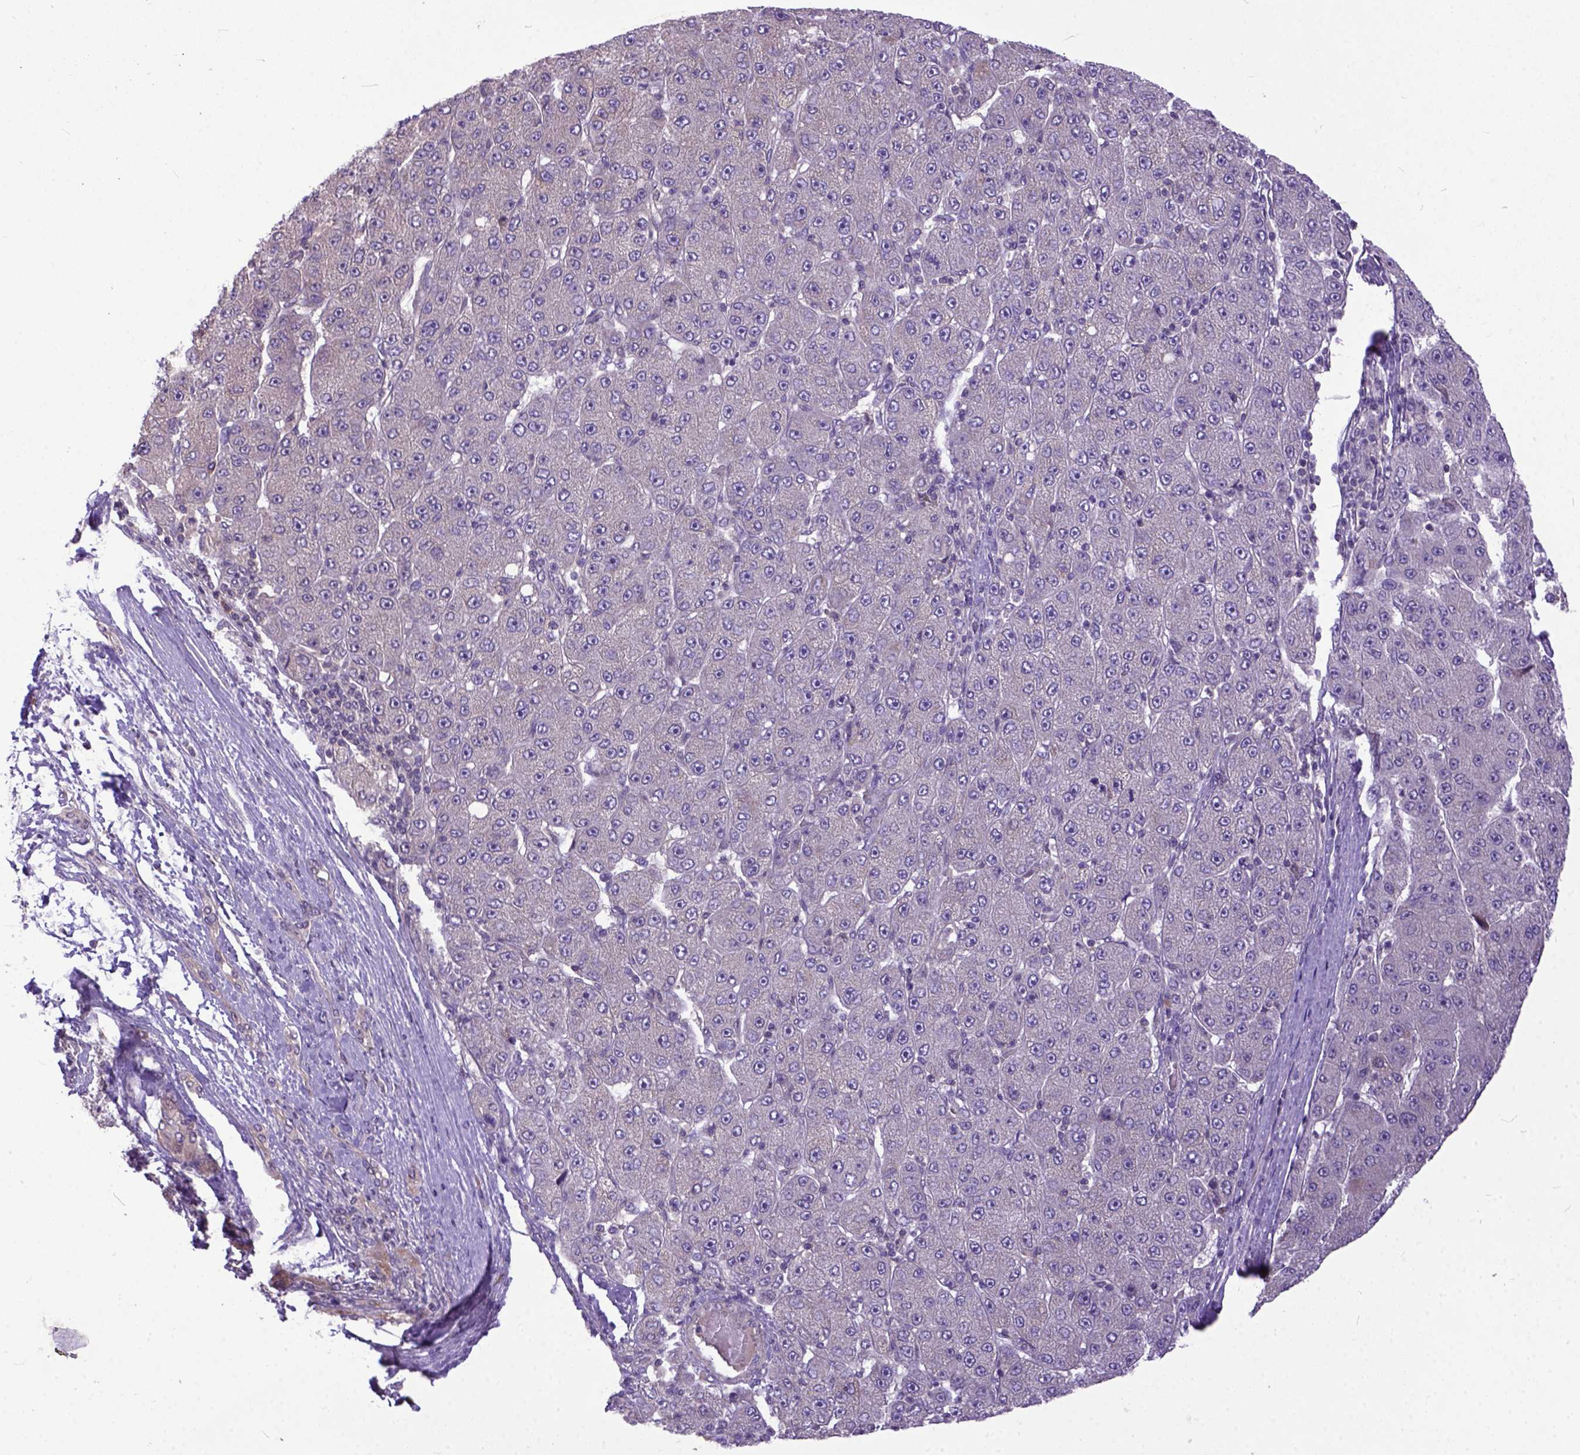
{"staining": {"intensity": "negative", "quantity": "none", "location": "none"}, "tissue": "liver cancer", "cell_type": "Tumor cells", "image_type": "cancer", "snomed": [{"axis": "morphology", "description": "Carcinoma, Hepatocellular, NOS"}, {"axis": "topography", "description": "Liver"}], "caption": "Tumor cells are negative for protein expression in human hepatocellular carcinoma (liver). The staining is performed using DAB (3,3'-diaminobenzidine) brown chromogen with nuclei counter-stained in using hematoxylin.", "gene": "CPNE1", "patient": {"sex": "male", "age": 67}}